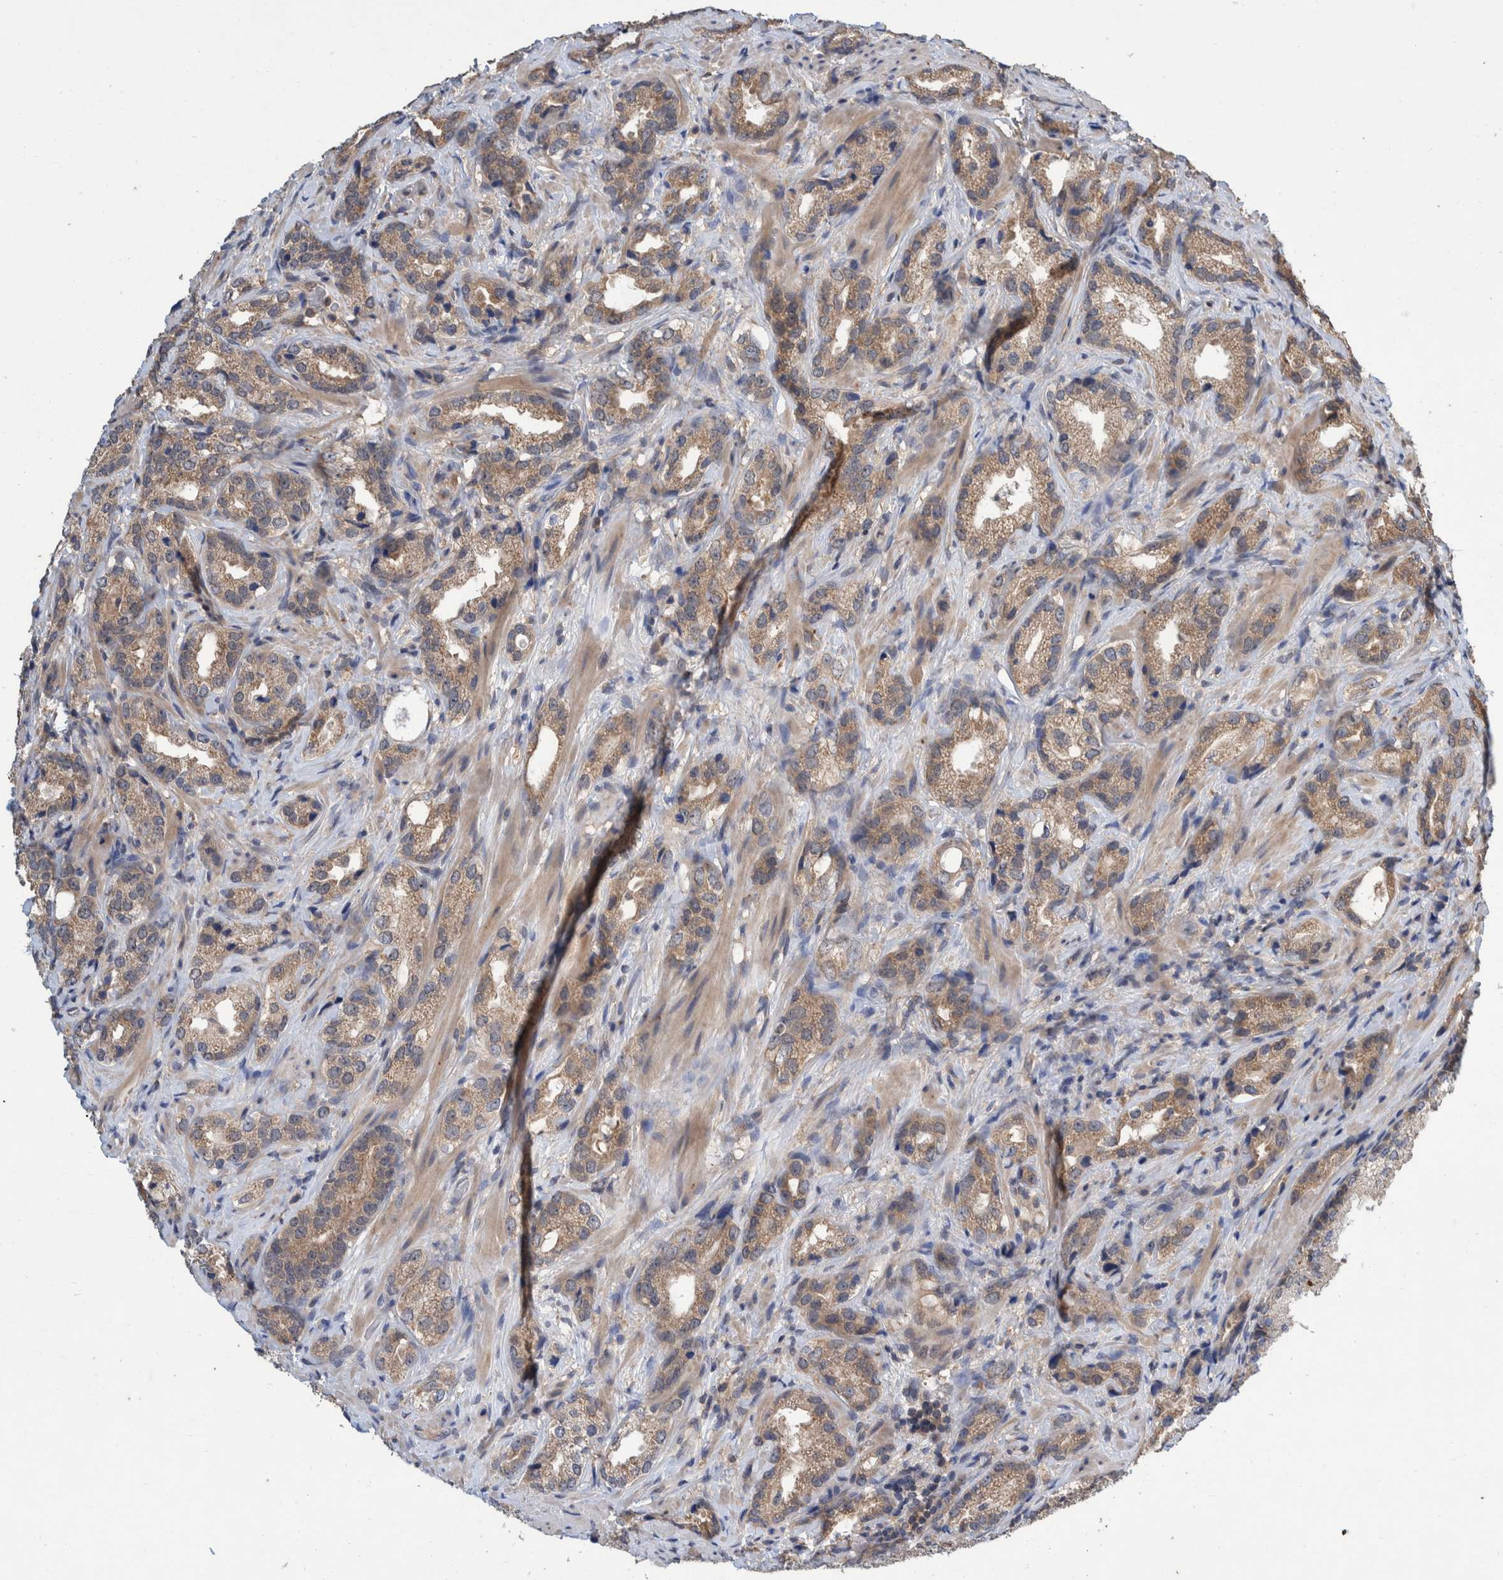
{"staining": {"intensity": "weak", "quantity": ">75%", "location": "cytoplasmic/membranous"}, "tissue": "prostate cancer", "cell_type": "Tumor cells", "image_type": "cancer", "snomed": [{"axis": "morphology", "description": "Adenocarcinoma, High grade"}, {"axis": "topography", "description": "Prostate"}], "caption": "Prostate cancer stained with a brown dye displays weak cytoplasmic/membranous positive expression in about >75% of tumor cells.", "gene": "PLPBP", "patient": {"sex": "male", "age": 63}}